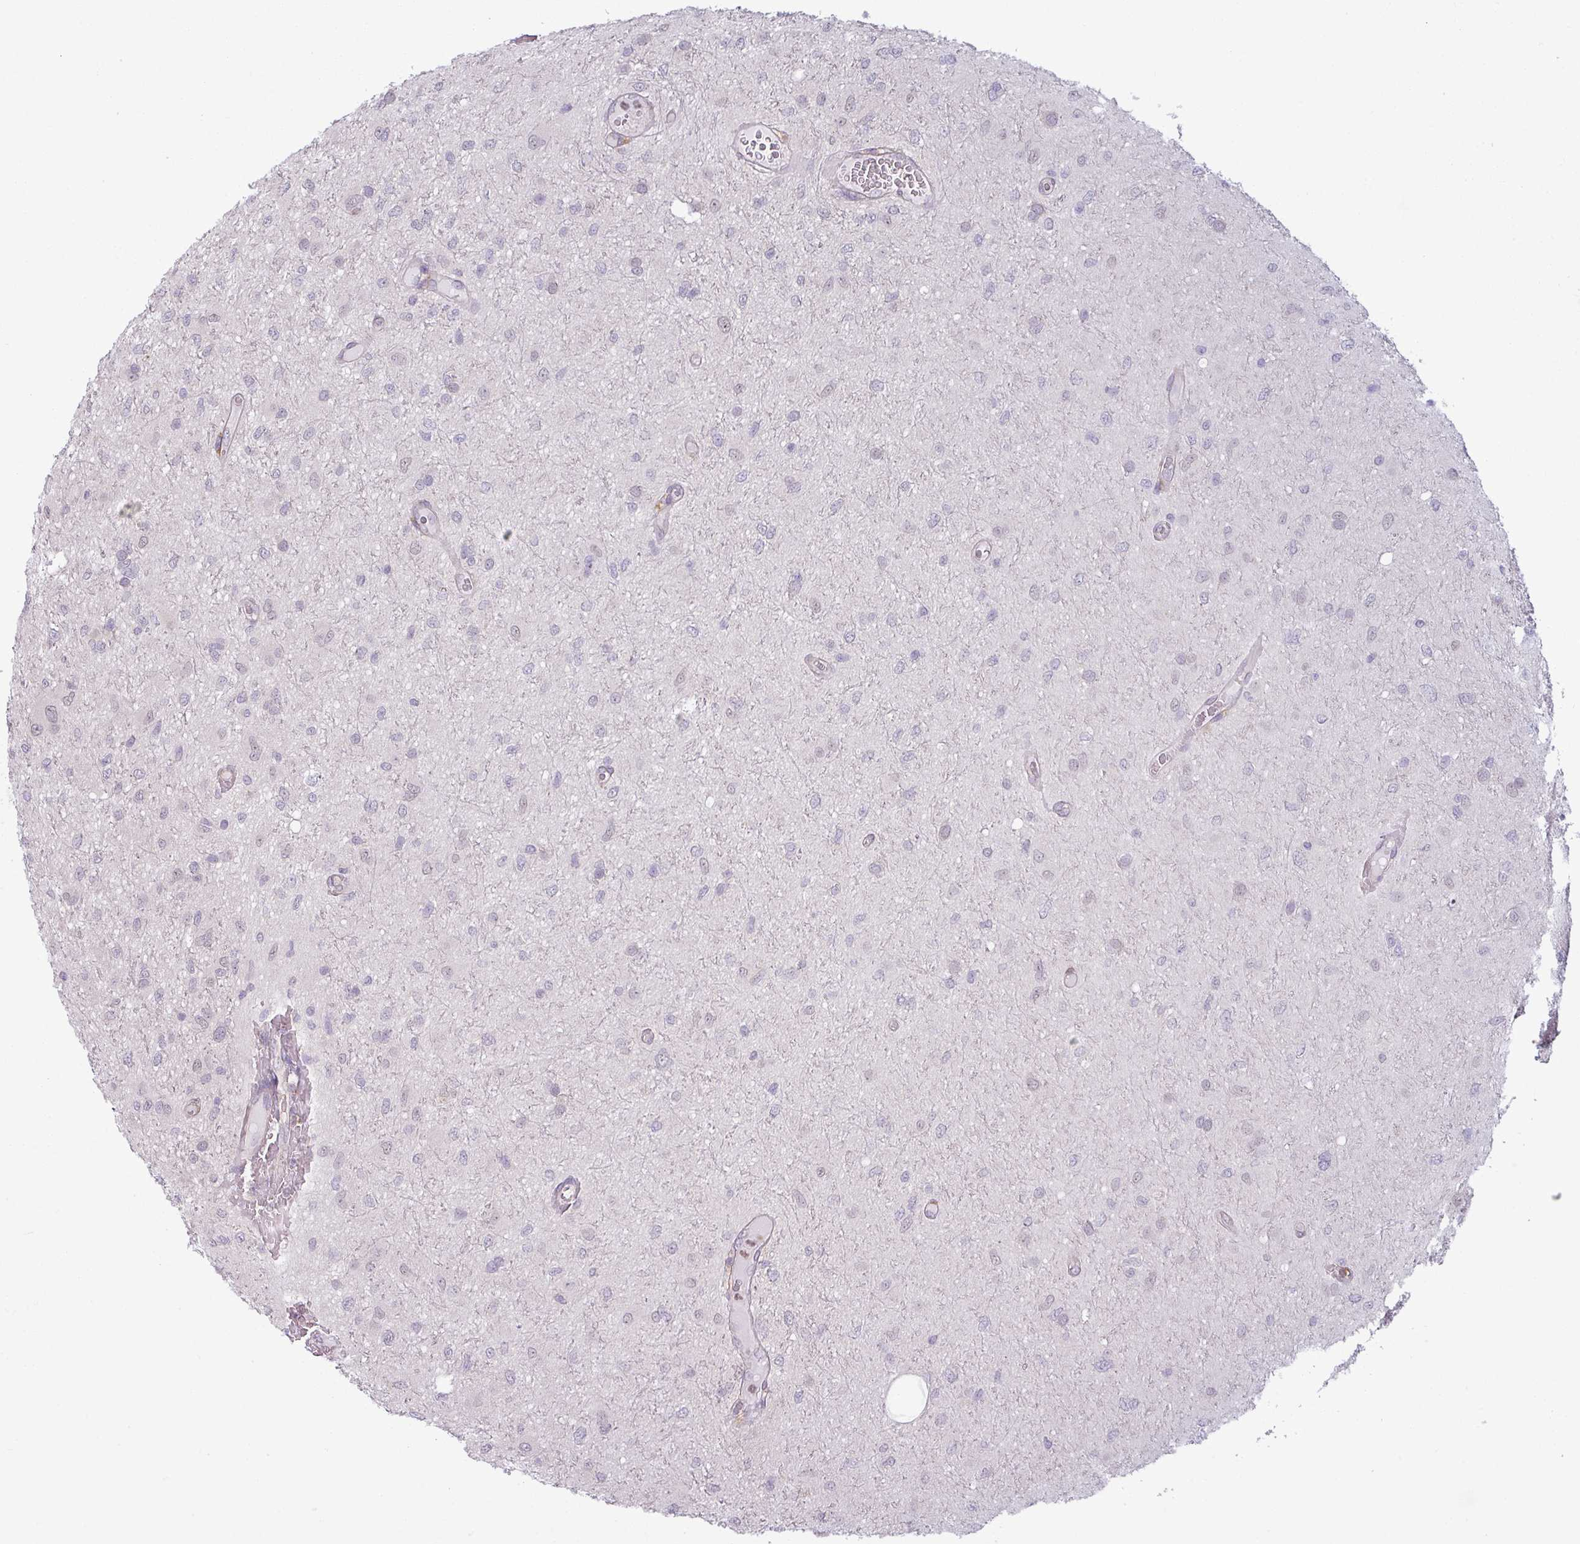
{"staining": {"intensity": "weak", "quantity": "<25%", "location": "cytoplasmic/membranous"}, "tissue": "glioma", "cell_type": "Tumor cells", "image_type": "cancer", "snomed": [{"axis": "morphology", "description": "Glioma, malignant, Low grade"}, {"axis": "topography", "description": "Cerebellum"}], "caption": "A micrograph of malignant glioma (low-grade) stained for a protein displays no brown staining in tumor cells.", "gene": "CCDC144A", "patient": {"sex": "female", "age": 5}}